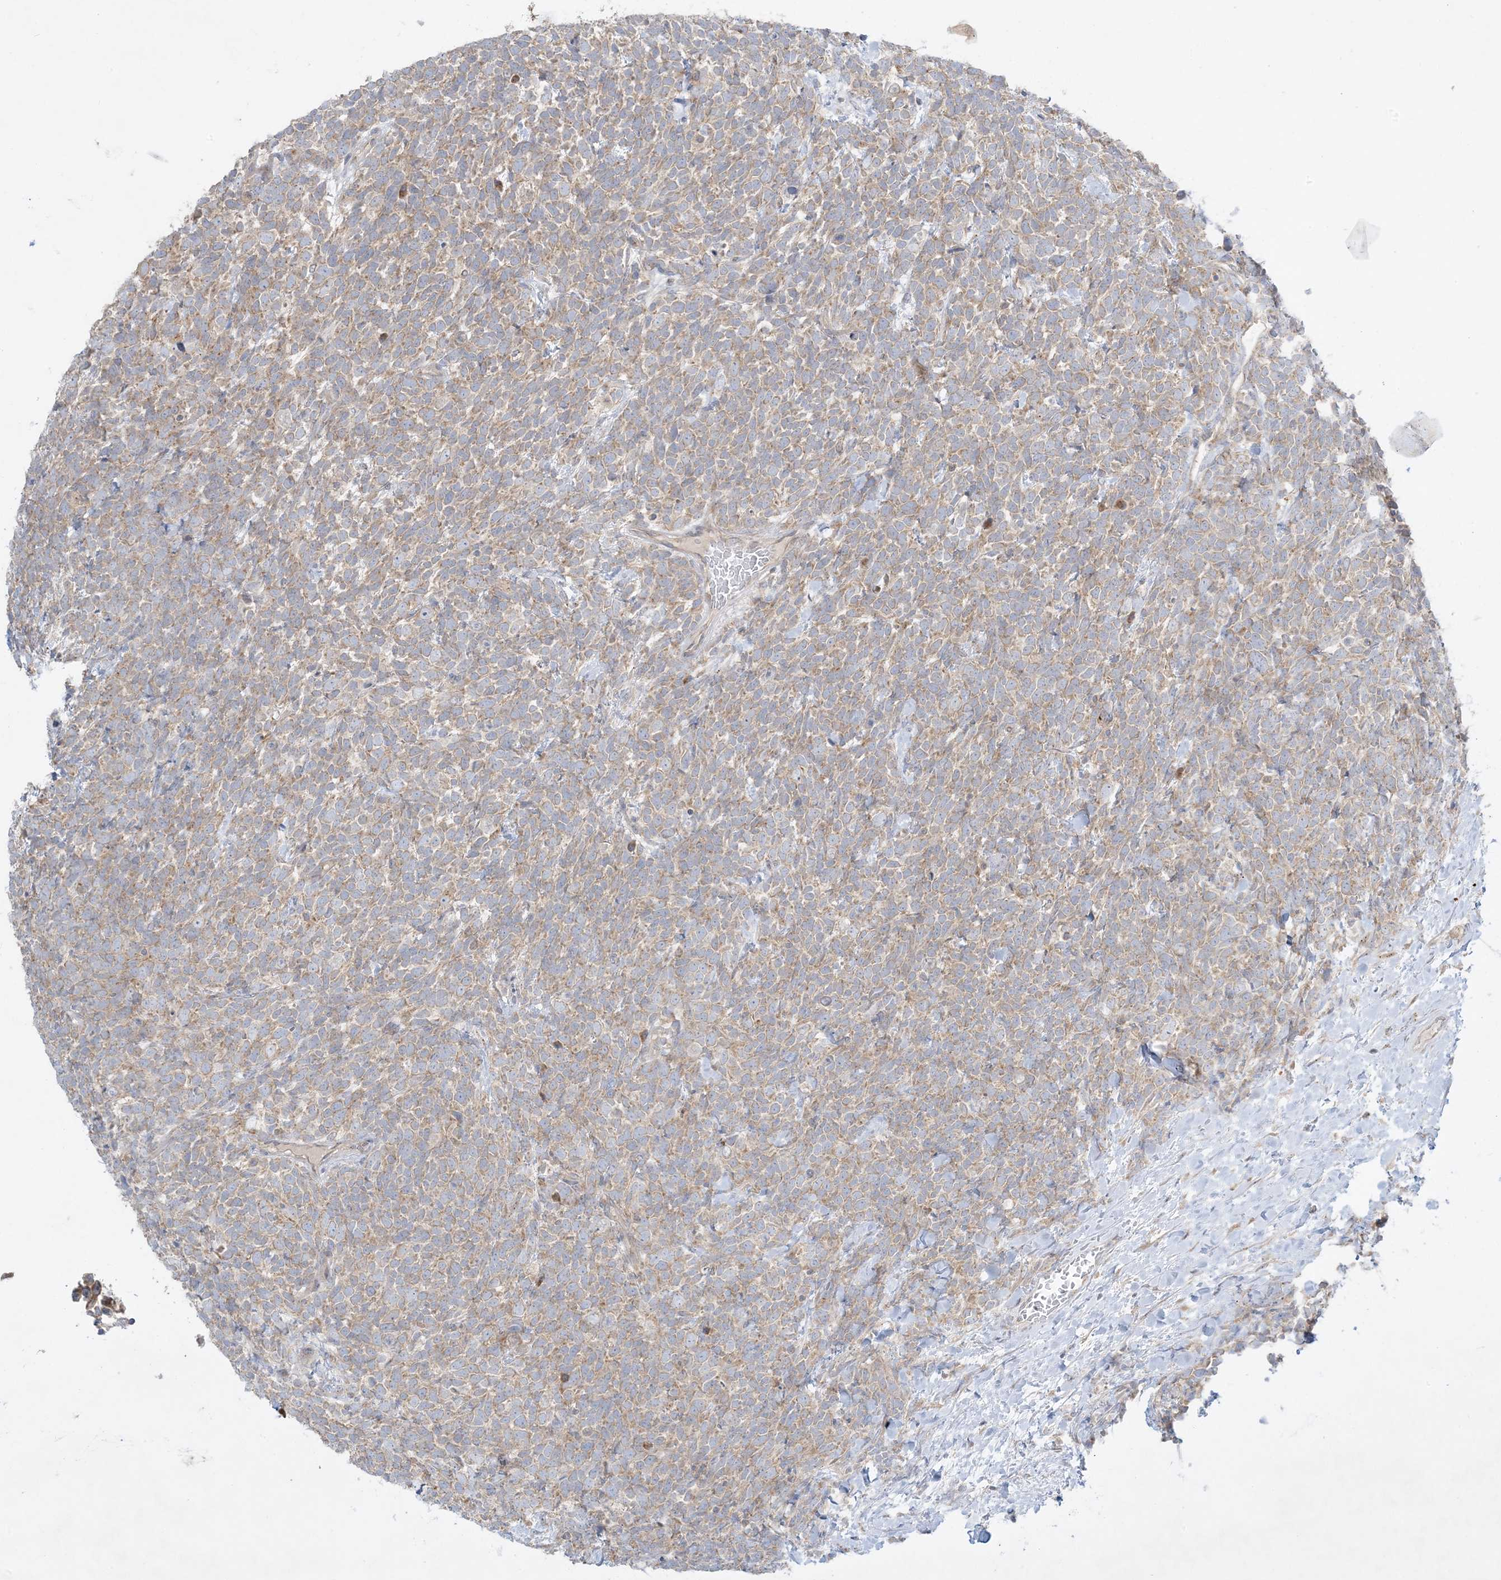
{"staining": {"intensity": "weak", "quantity": ">75%", "location": "cytoplasmic/membranous"}, "tissue": "urothelial cancer", "cell_type": "Tumor cells", "image_type": "cancer", "snomed": [{"axis": "morphology", "description": "Urothelial carcinoma, High grade"}, {"axis": "topography", "description": "Urinary bladder"}], "caption": "This histopathology image exhibits immunohistochemistry (IHC) staining of high-grade urothelial carcinoma, with low weak cytoplasmic/membranous positivity in about >75% of tumor cells.", "gene": "RPP40", "patient": {"sex": "female", "age": 82}}